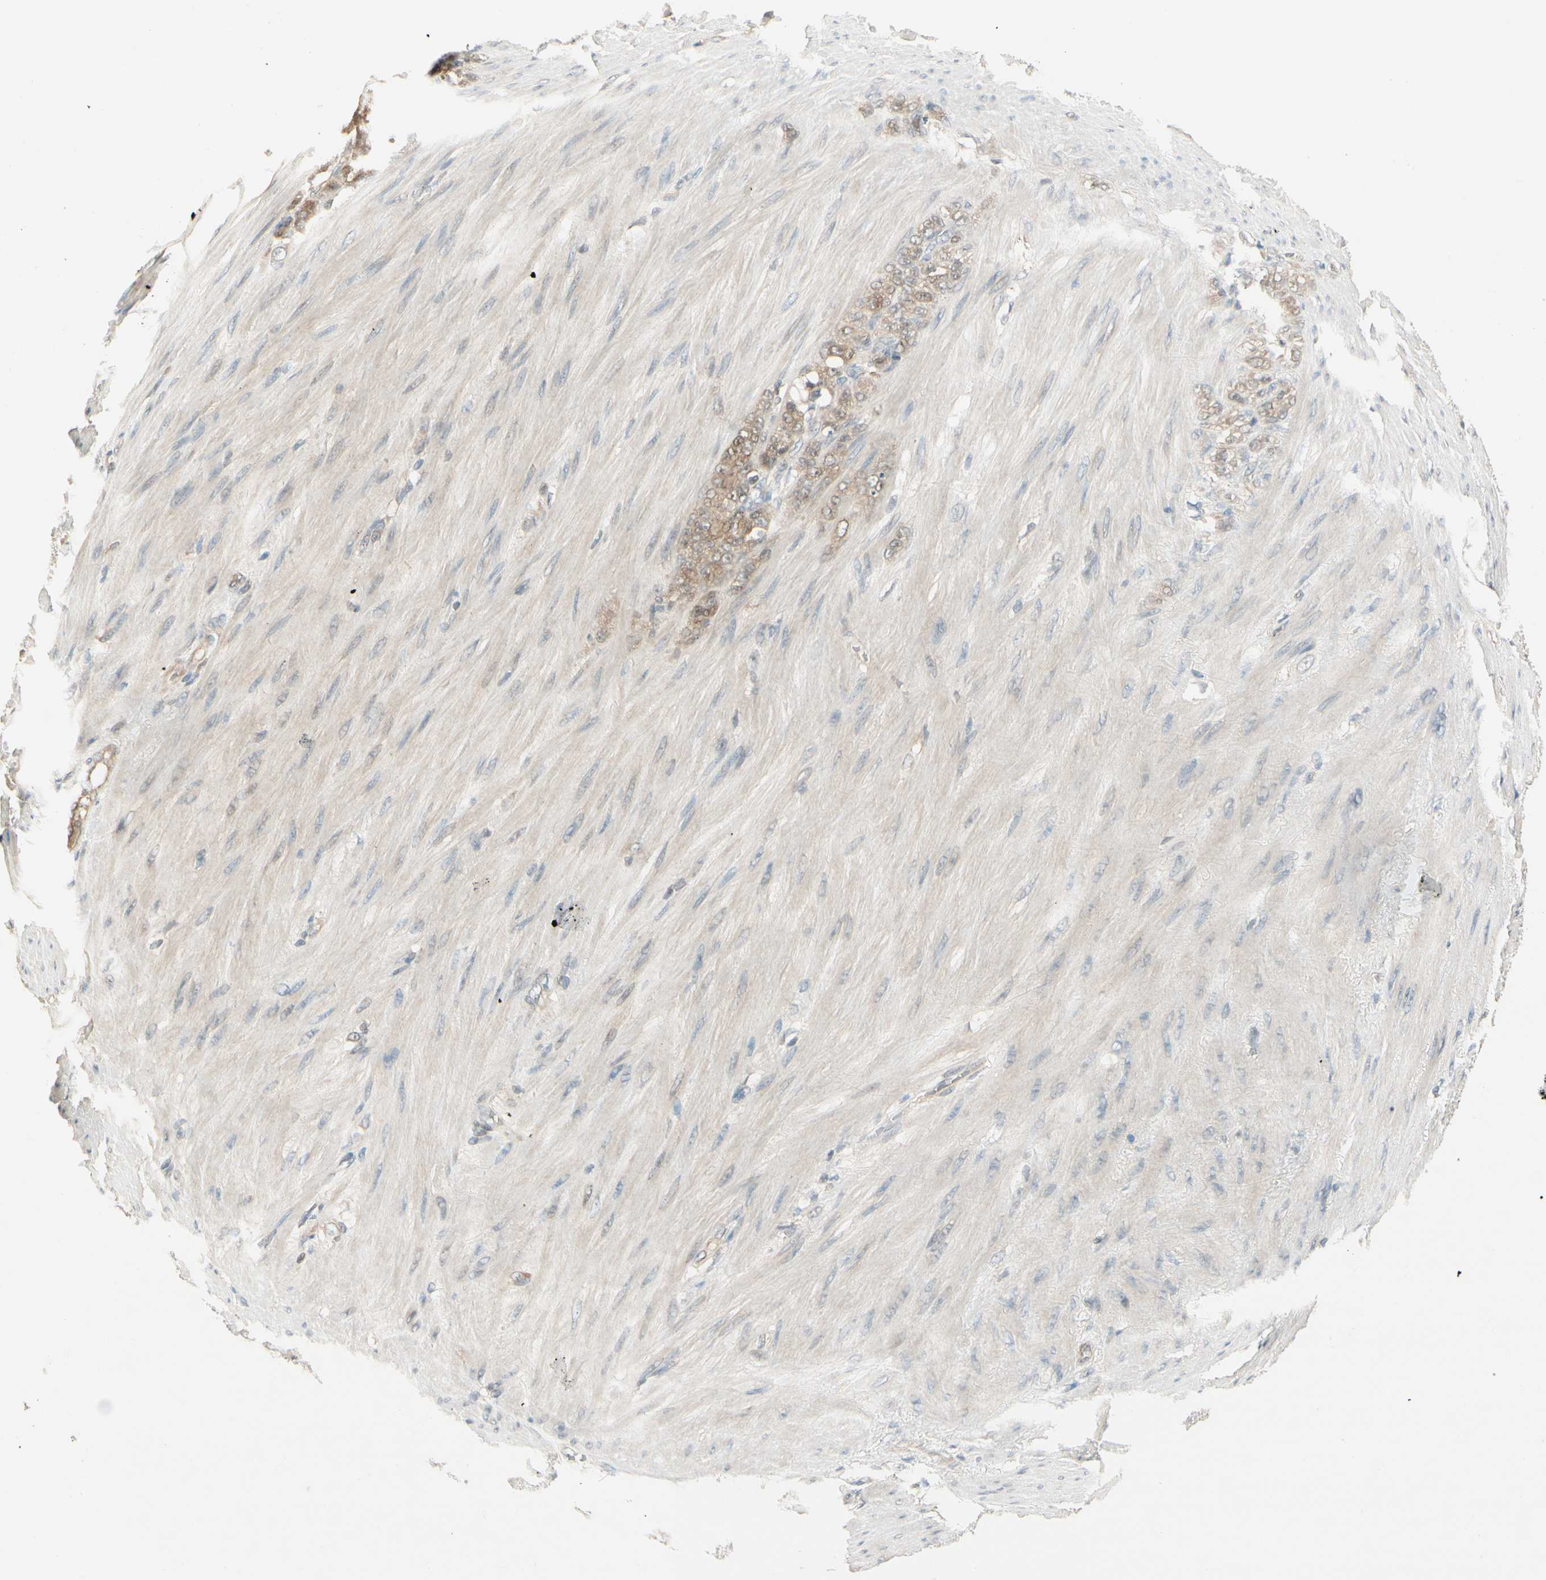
{"staining": {"intensity": "weak", "quantity": ">75%", "location": "cytoplasmic/membranous"}, "tissue": "stomach cancer", "cell_type": "Tumor cells", "image_type": "cancer", "snomed": [{"axis": "morphology", "description": "Adenocarcinoma, NOS"}, {"axis": "topography", "description": "Stomach"}], "caption": "This is an image of IHC staining of adenocarcinoma (stomach), which shows weak staining in the cytoplasmic/membranous of tumor cells.", "gene": "IPO5", "patient": {"sex": "male", "age": 82}}